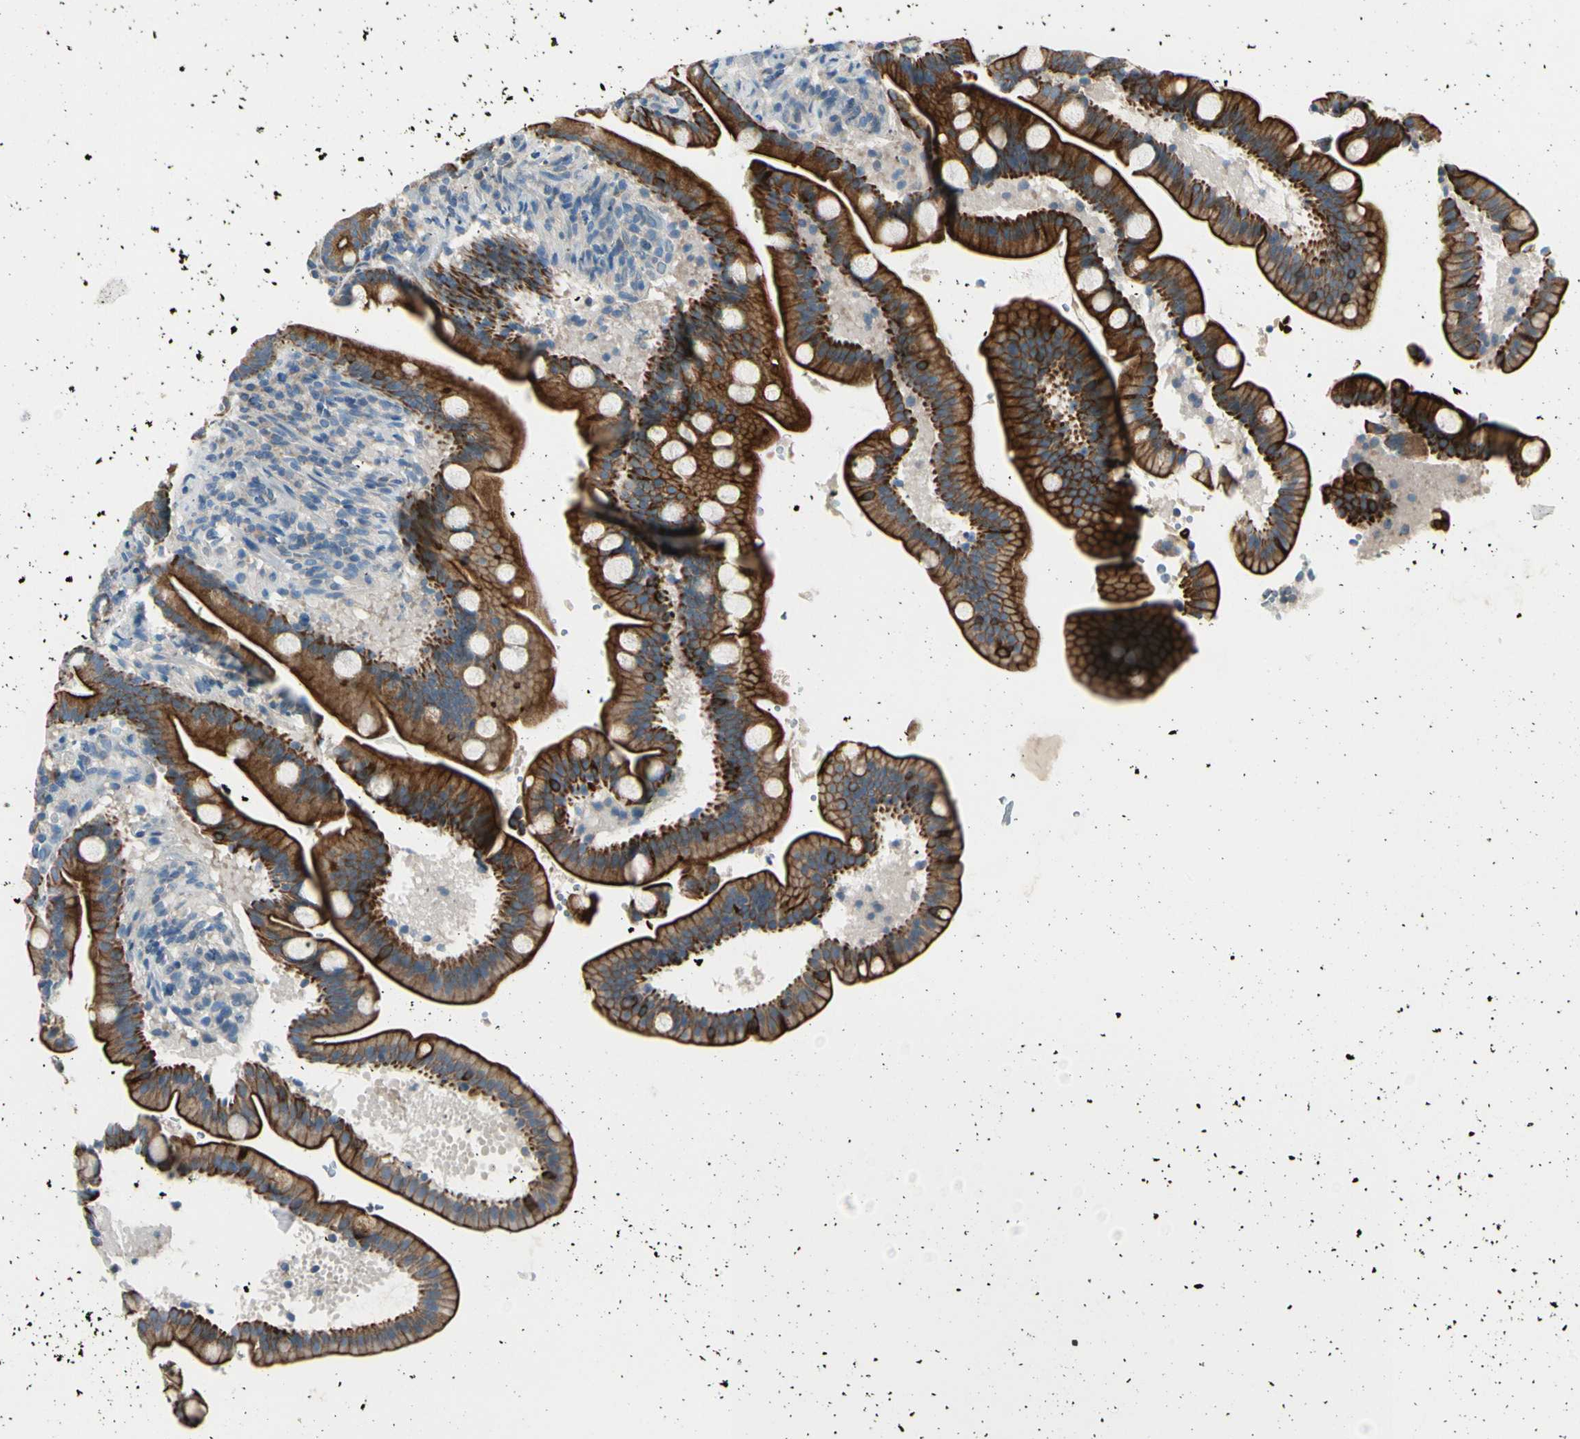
{"staining": {"intensity": "strong", "quantity": ">75%", "location": "cytoplasmic/membranous"}, "tissue": "duodenum", "cell_type": "Glandular cells", "image_type": "normal", "snomed": [{"axis": "morphology", "description": "Normal tissue, NOS"}, {"axis": "topography", "description": "Duodenum"}], "caption": "Glandular cells exhibit strong cytoplasmic/membranous expression in about >75% of cells in benign duodenum.", "gene": "DUSP12", "patient": {"sex": "male", "age": 54}}